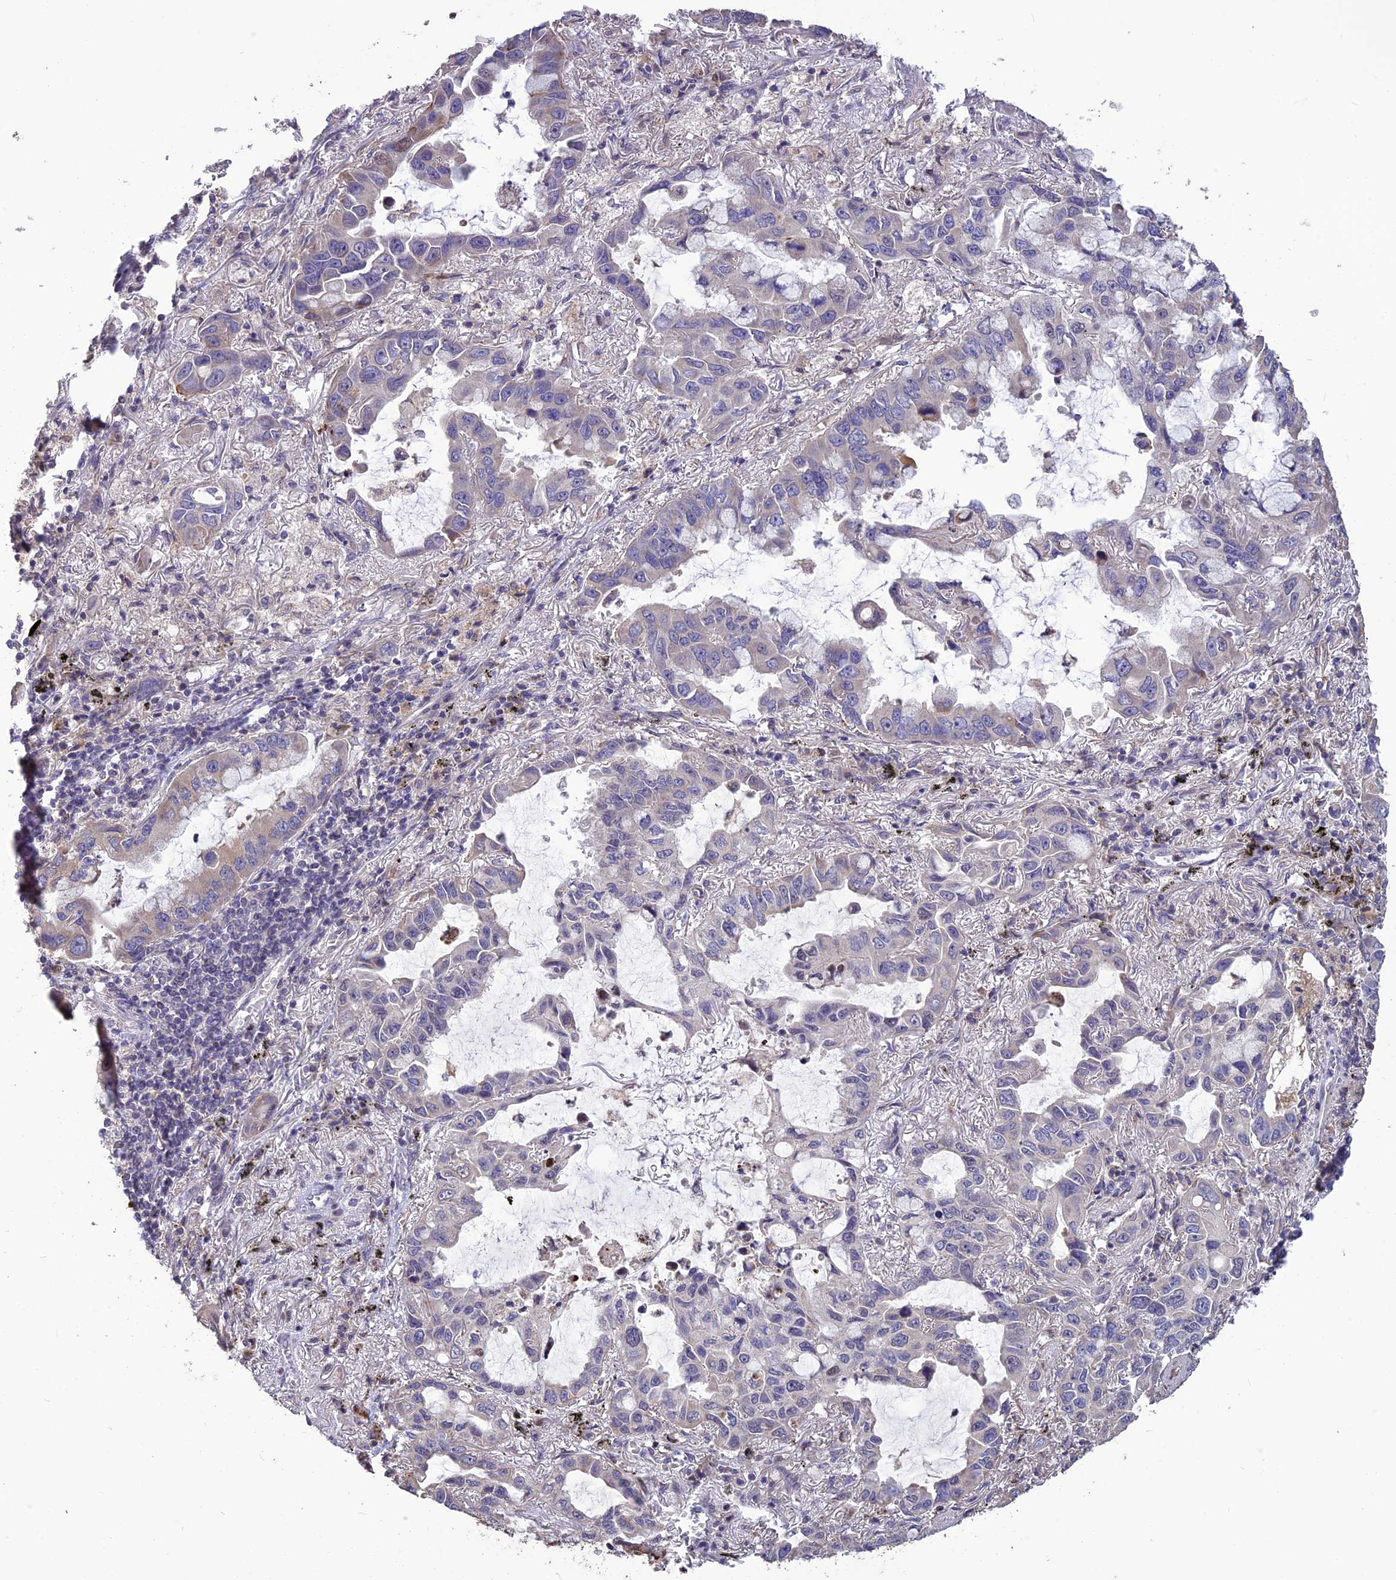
{"staining": {"intensity": "moderate", "quantity": "<25%", "location": "cytoplasmic/membranous"}, "tissue": "lung cancer", "cell_type": "Tumor cells", "image_type": "cancer", "snomed": [{"axis": "morphology", "description": "Adenocarcinoma, NOS"}, {"axis": "topography", "description": "Lung"}], "caption": "Human lung cancer stained with a brown dye demonstrates moderate cytoplasmic/membranous positive expression in about <25% of tumor cells.", "gene": "SPG21", "patient": {"sex": "male", "age": 64}}